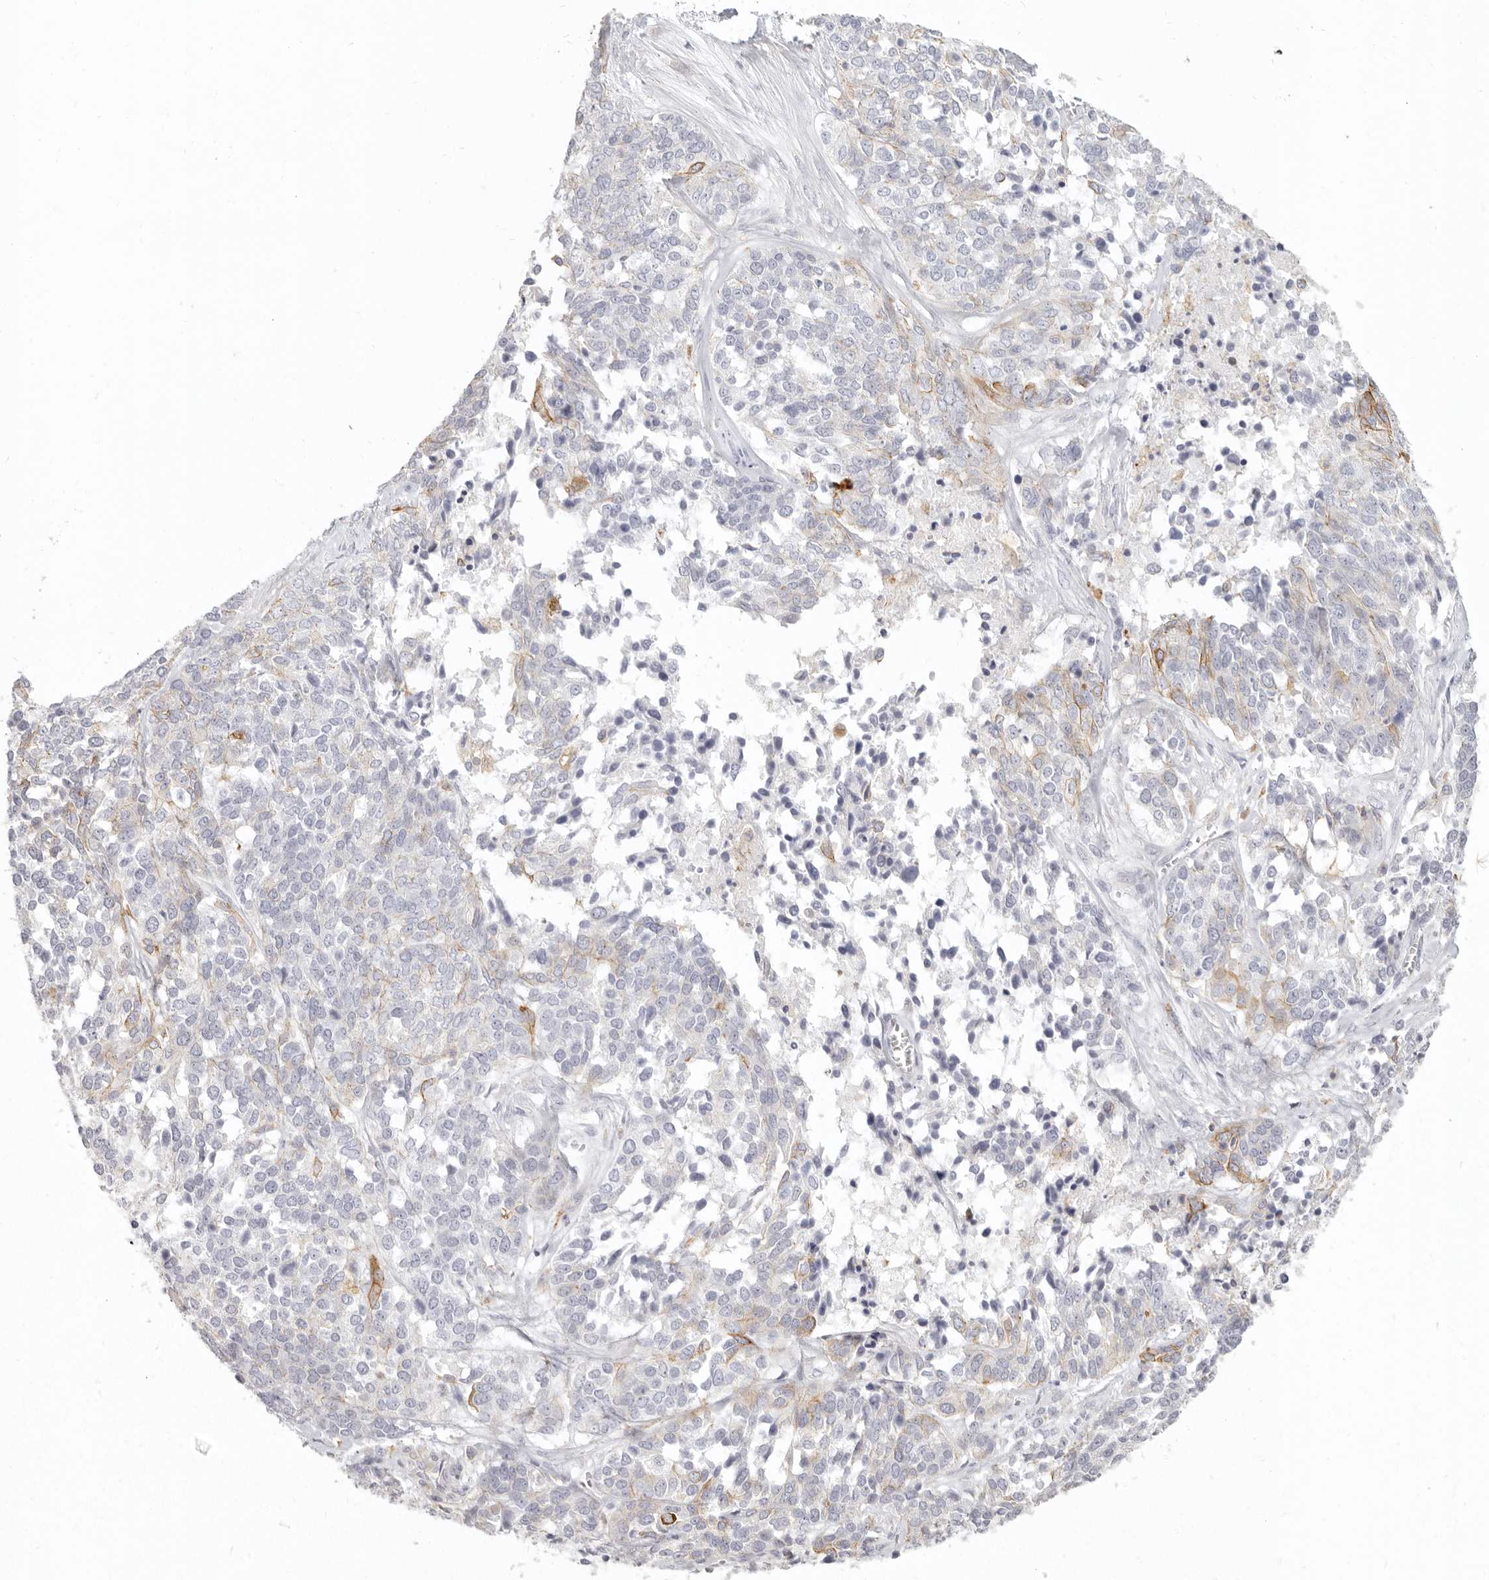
{"staining": {"intensity": "weak", "quantity": "<25%", "location": "cytoplasmic/membranous"}, "tissue": "ovarian cancer", "cell_type": "Tumor cells", "image_type": "cancer", "snomed": [{"axis": "morphology", "description": "Cystadenocarcinoma, serous, NOS"}, {"axis": "topography", "description": "Ovary"}], "caption": "Ovarian serous cystadenocarcinoma was stained to show a protein in brown. There is no significant expression in tumor cells. The staining is performed using DAB (3,3'-diaminobenzidine) brown chromogen with nuclei counter-stained in using hematoxylin.", "gene": "NIBAN1", "patient": {"sex": "female", "age": 44}}